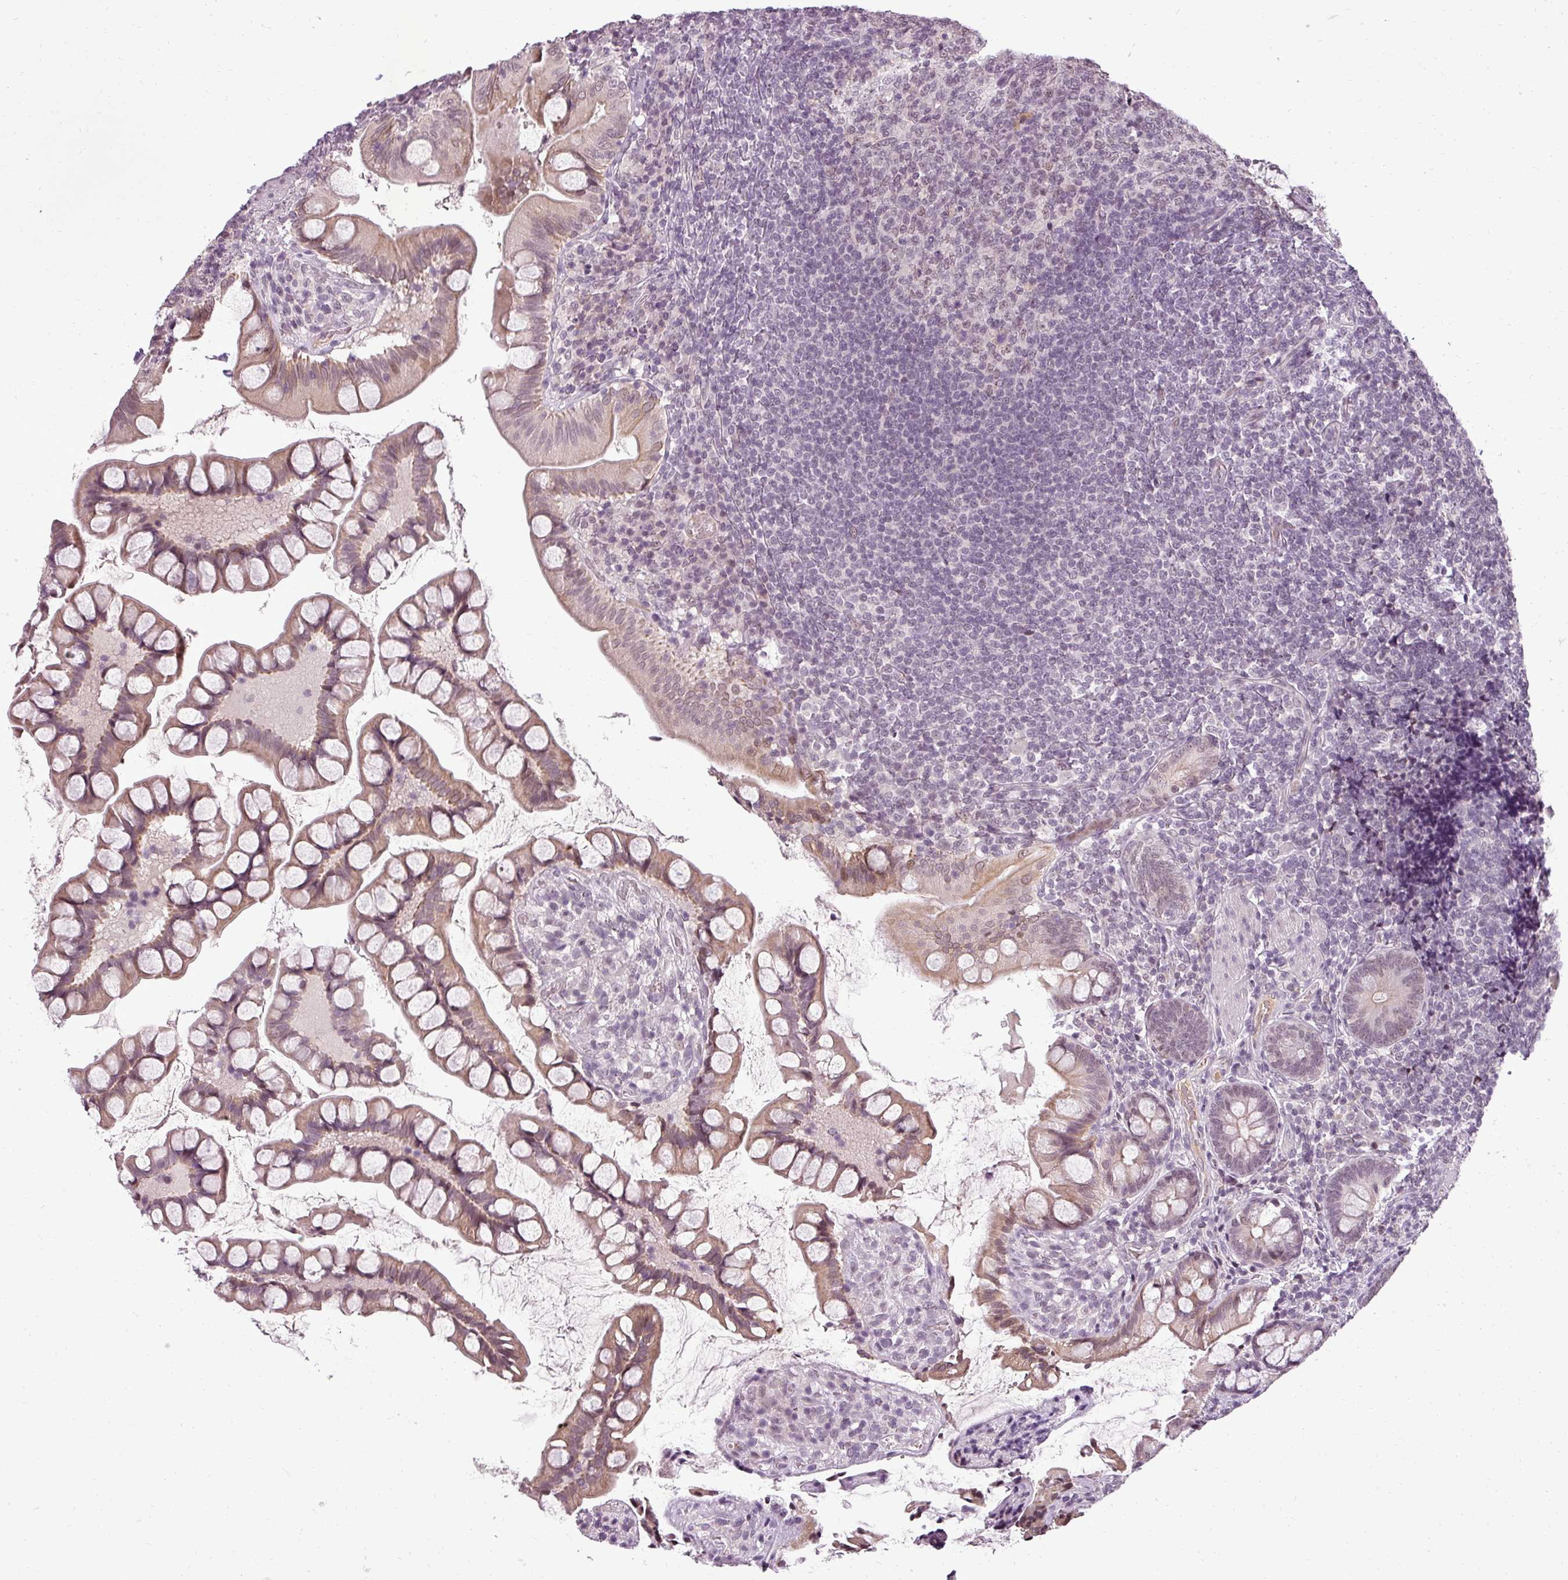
{"staining": {"intensity": "moderate", "quantity": ">75%", "location": "cytoplasmic/membranous,nuclear"}, "tissue": "small intestine", "cell_type": "Glandular cells", "image_type": "normal", "snomed": [{"axis": "morphology", "description": "Normal tissue, NOS"}, {"axis": "topography", "description": "Small intestine"}], "caption": "A high-resolution image shows immunohistochemistry (IHC) staining of normal small intestine, which demonstrates moderate cytoplasmic/membranous,nuclear staining in approximately >75% of glandular cells. (DAB (3,3'-diaminobenzidine) = brown stain, brightfield microscopy at high magnification).", "gene": "BCAS3", "patient": {"sex": "male", "age": 70}}